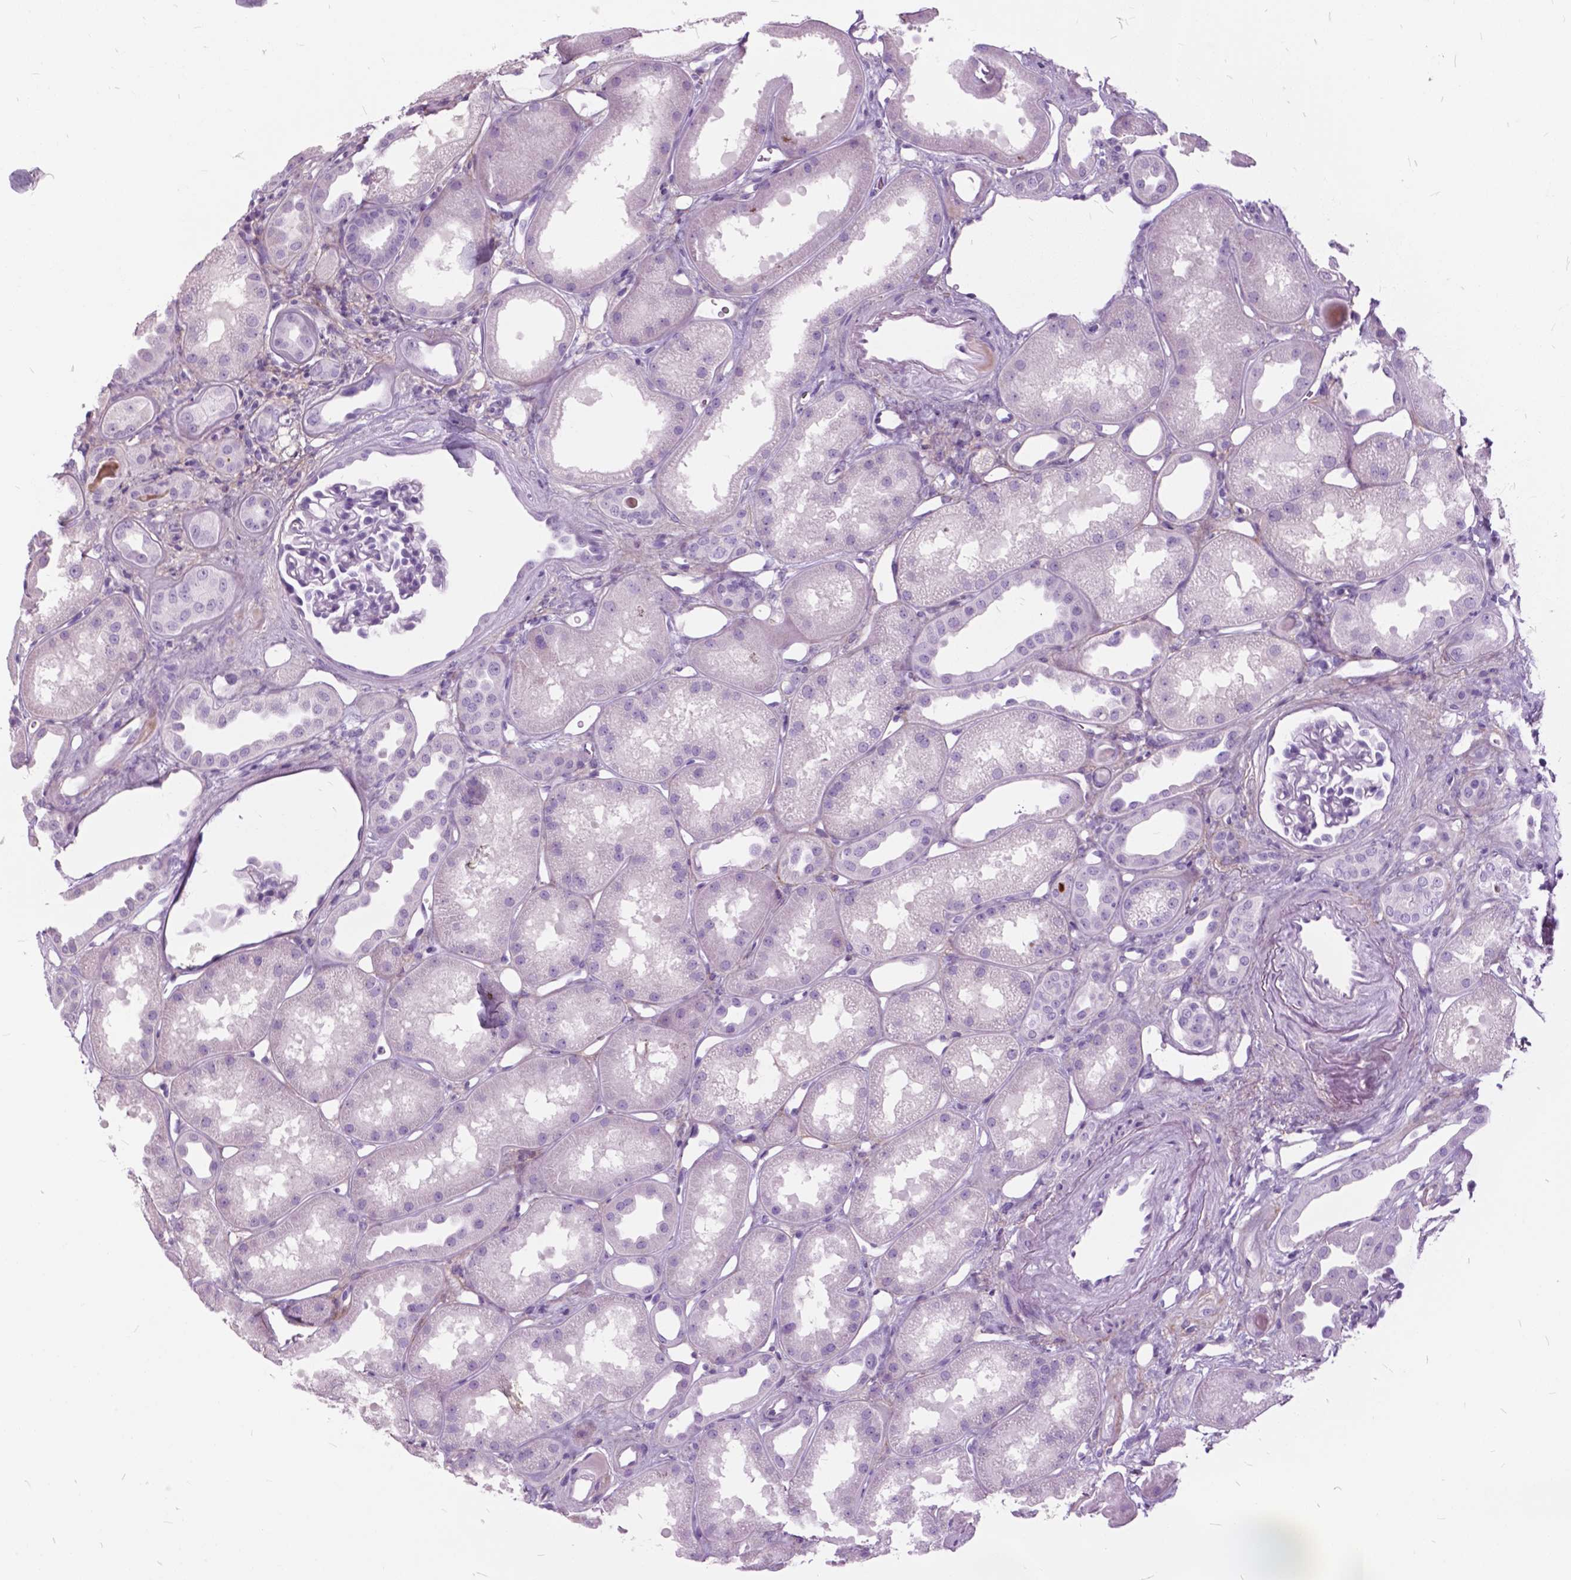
{"staining": {"intensity": "negative", "quantity": "none", "location": "none"}, "tissue": "kidney", "cell_type": "Cells in glomeruli", "image_type": "normal", "snomed": [{"axis": "morphology", "description": "Normal tissue, NOS"}, {"axis": "topography", "description": "Kidney"}], "caption": "Immunohistochemistry histopathology image of benign kidney stained for a protein (brown), which exhibits no expression in cells in glomeruli. (DAB (3,3'-diaminobenzidine) IHC with hematoxylin counter stain).", "gene": "GDF9", "patient": {"sex": "male", "age": 61}}